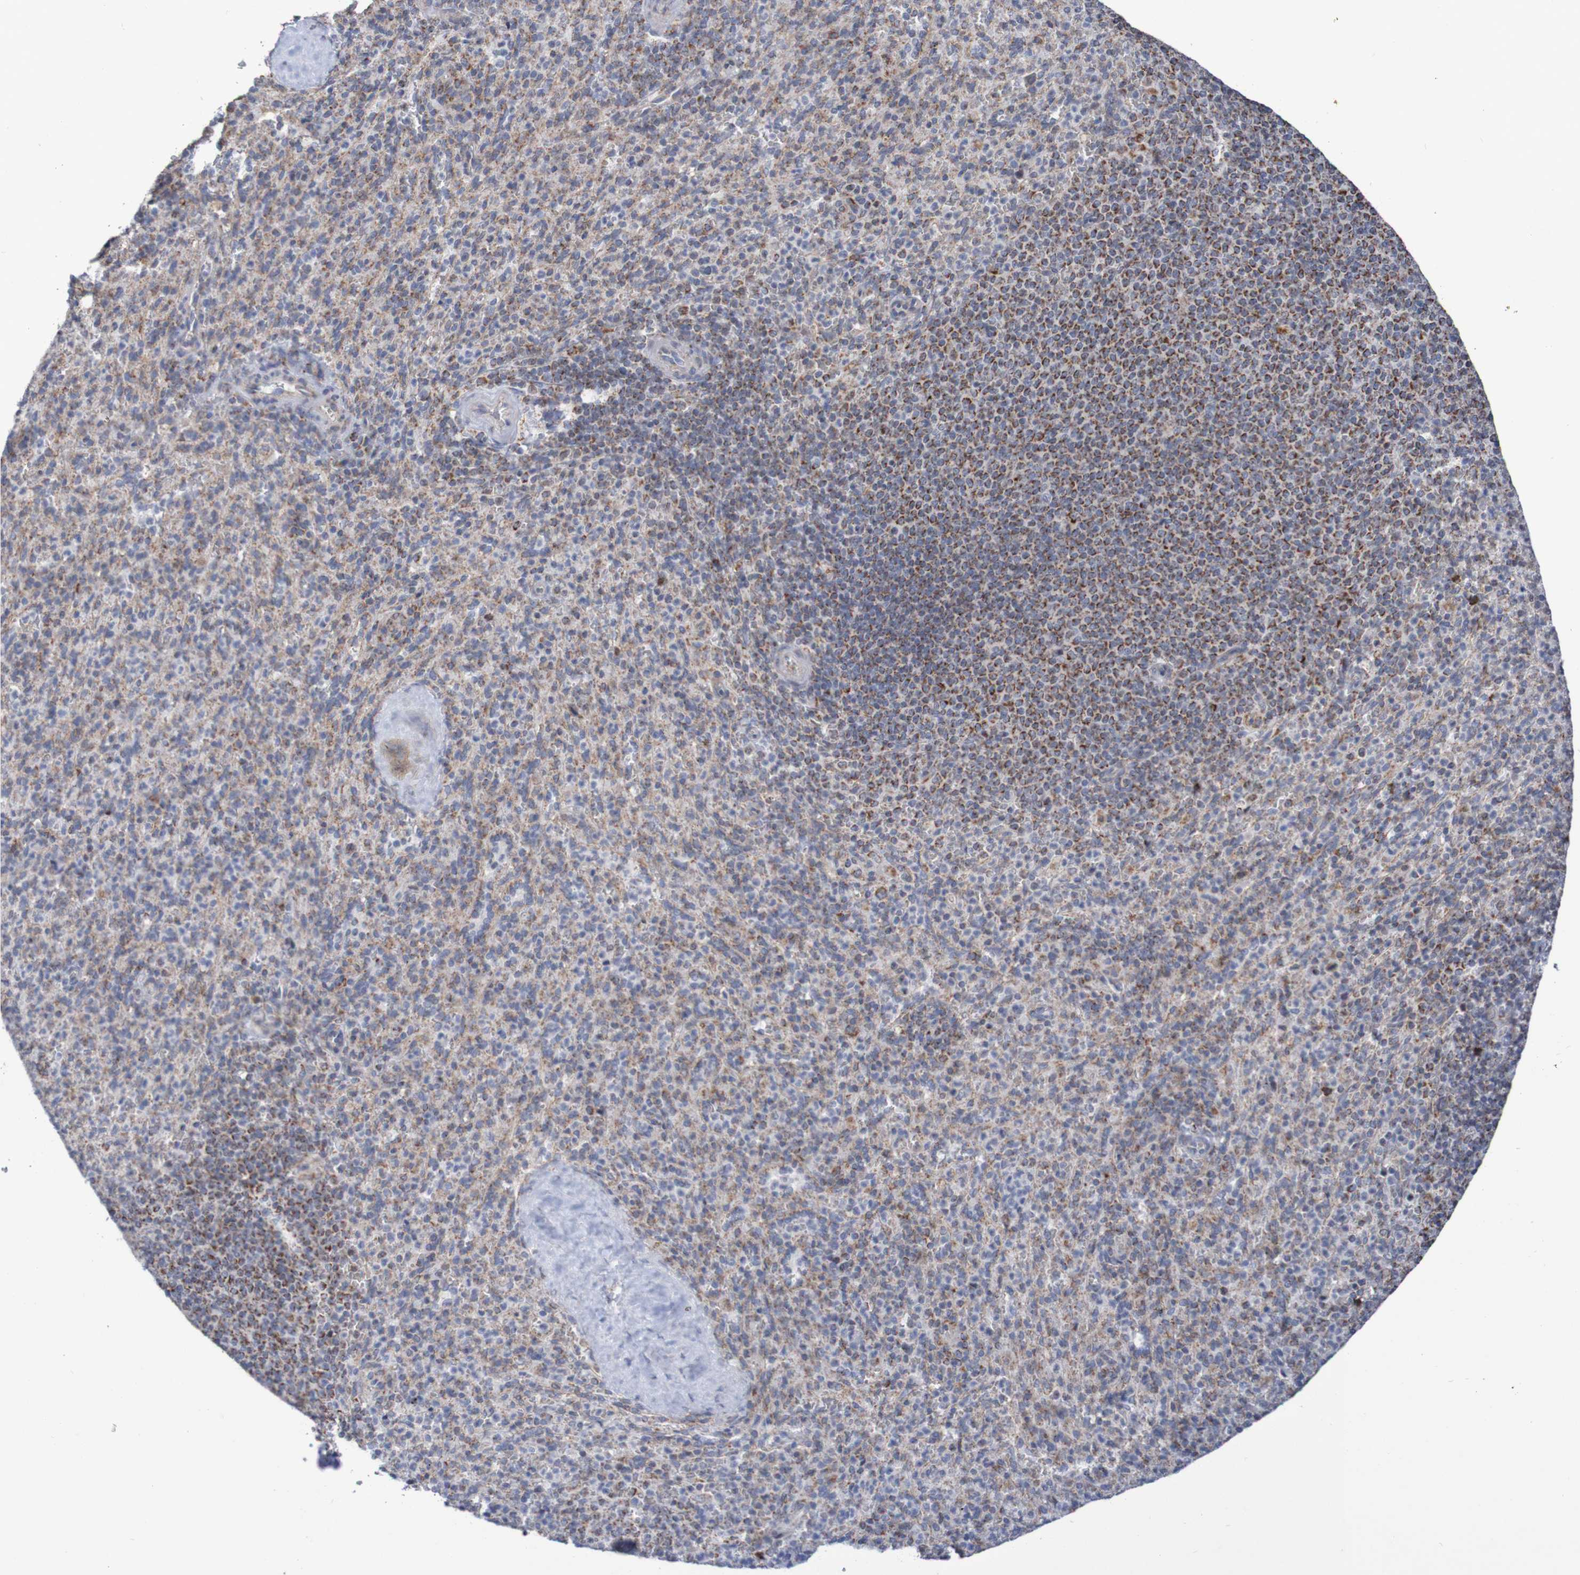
{"staining": {"intensity": "negative", "quantity": "none", "location": "none"}, "tissue": "spleen", "cell_type": "Cells in red pulp", "image_type": "normal", "snomed": [{"axis": "morphology", "description": "Normal tissue, NOS"}, {"axis": "topography", "description": "Spleen"}], "caption": "Immunohistochemical staining of benign human spleen demonstrates no significant expression in cells in red pulp. (DAB immunohistochemistry, high magnification).", "gene": "DVL1", "patient": {"sex": "male", "age": 36}}